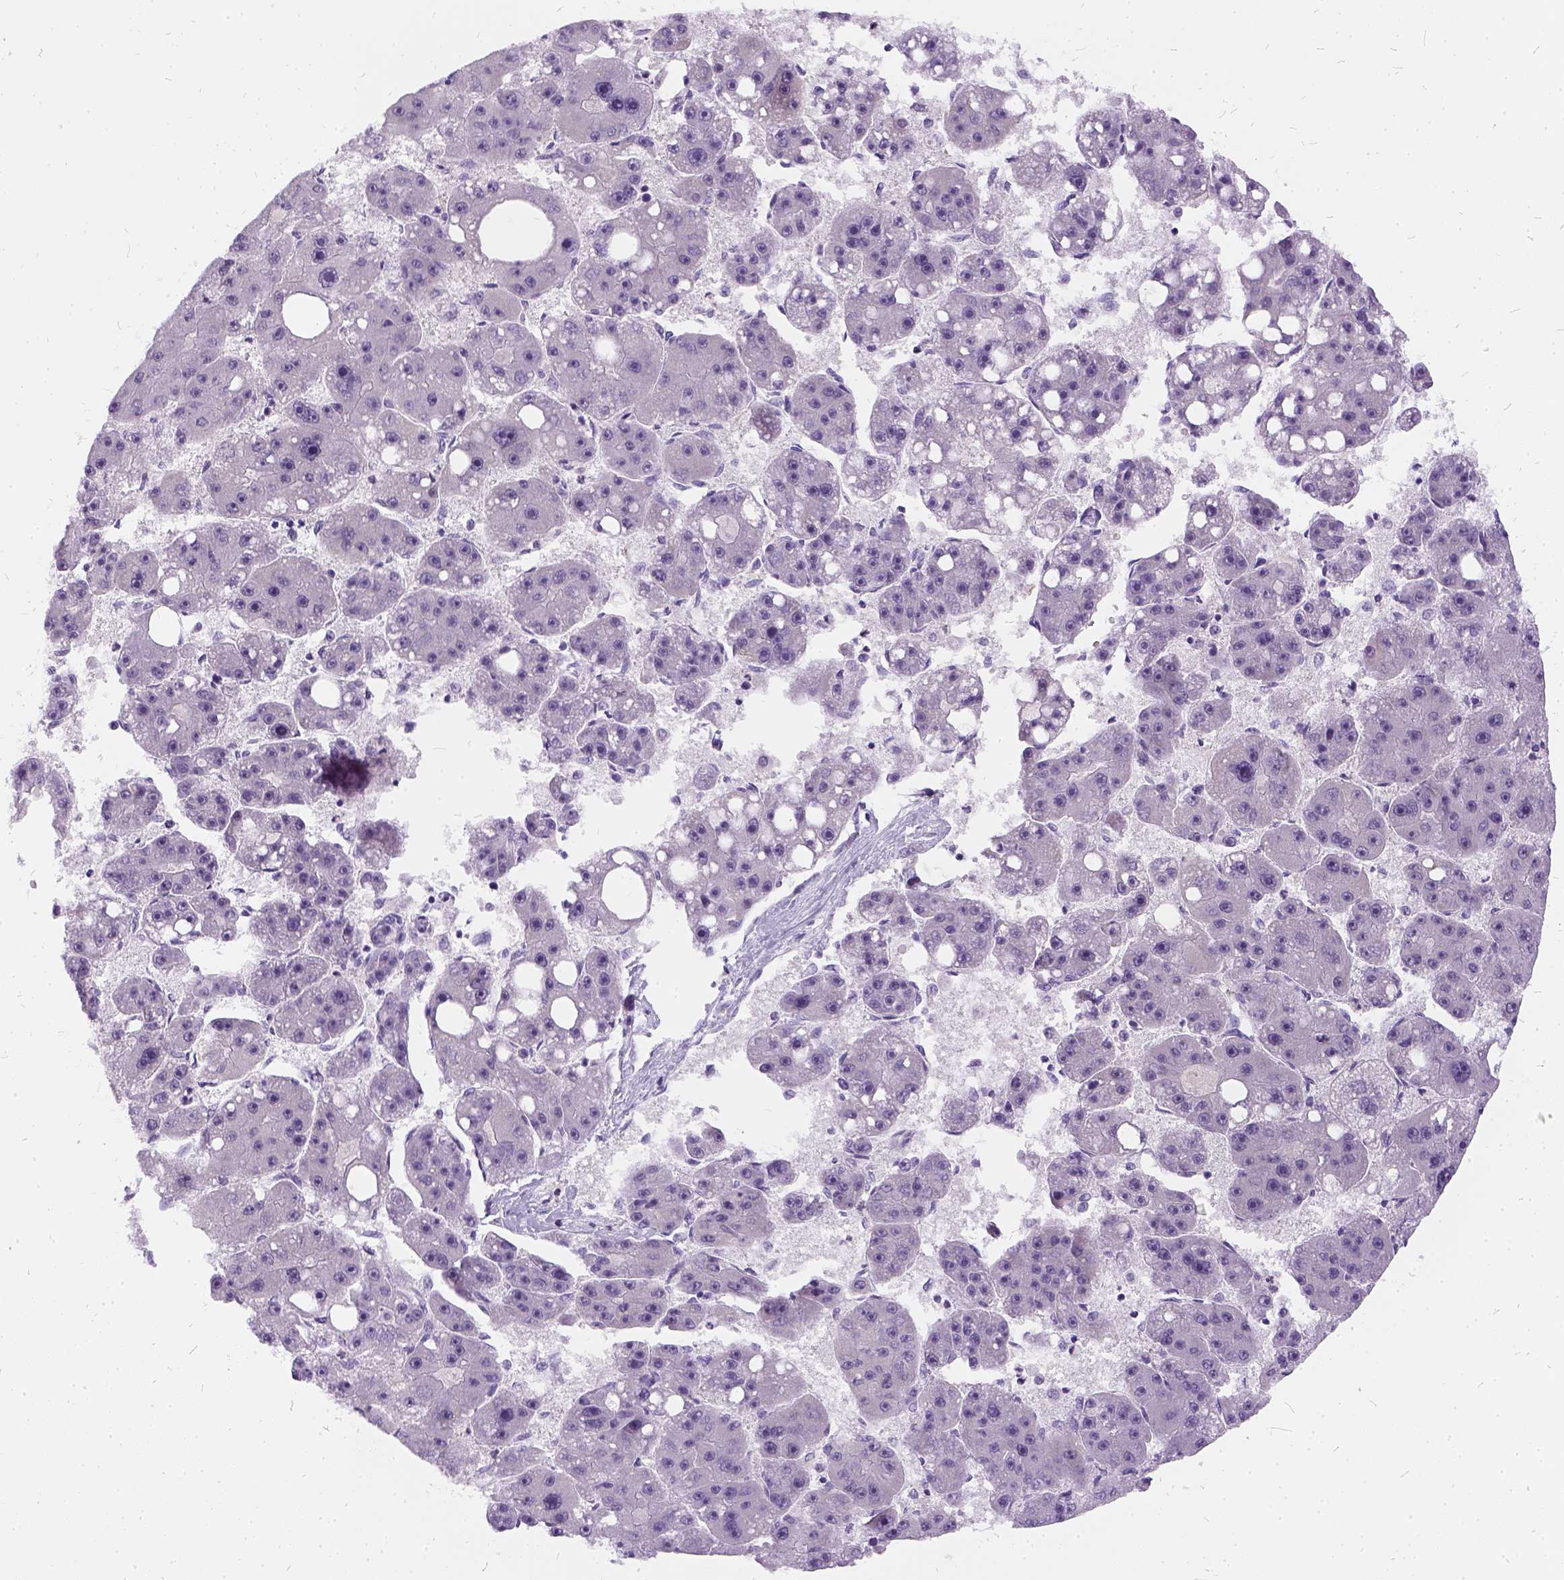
{"staining": {"intensity": "negative", "quantity": "none", "location": "none"}, "tissue": "liver cancer", "cell_type": "Tumor cells", "image_type": "cancer", "snomed": [{"axis": "morphology", "description": "Carcinoma, Hepatocellular, NOS"}, {"axis": "topography", "description": "Liver"}], "caption": "High magnification brightfield microscopy of liver hepatocellular carcinoma stained with DAB (brown) and counterstained with hematoxylin (blue): tumor cells show no significant positivity. Nuclei are stained in blue.", "gene": "FDX1", "patient": {"sex": "female", "age": 61}}